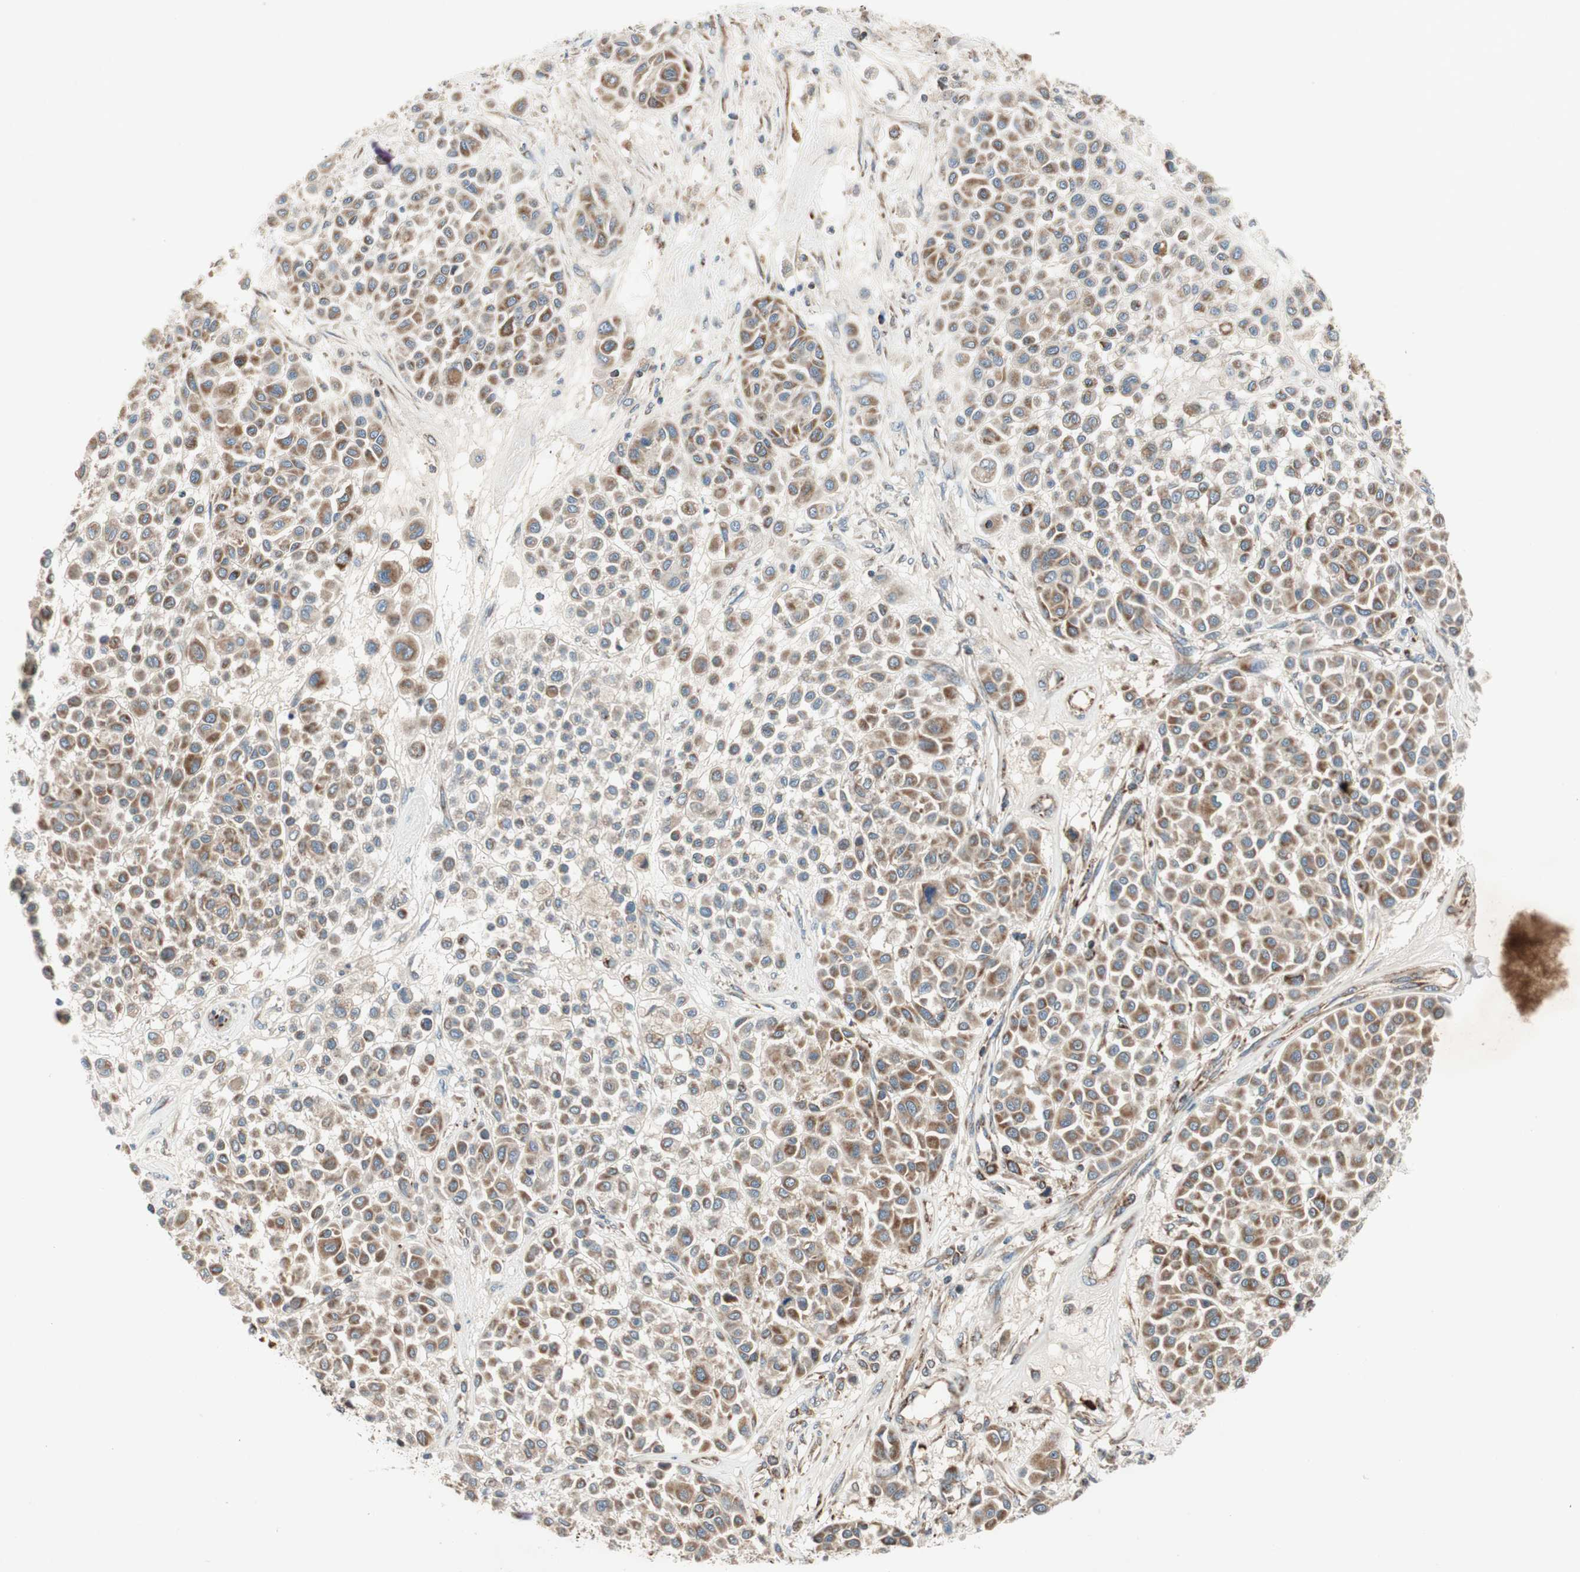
{"staining": {"intensity": "moderate", "quantity": ">75%", "location": "cytoplasmic/membranous"}, "tissue": "melanoma", "cell_type": "Tumor cells", "image_type": "cancer", "snomed": [{"axis": "morphology", "description": "Malignant melanoma, Metastatic site"}, {"axis": "topography", "description": "Soft tissue"}], "caption": "Immunohistochemistry of human malignant melanoma (metastatic site) displays medium levels of moderate cytoplasmic/membranous positivity in about >75% of tumor cells. The protein is shown in brown color, while the nuclei are stained blue.", "gene": "AKAP1", "patient": {"sex": "male", "age": 41}}